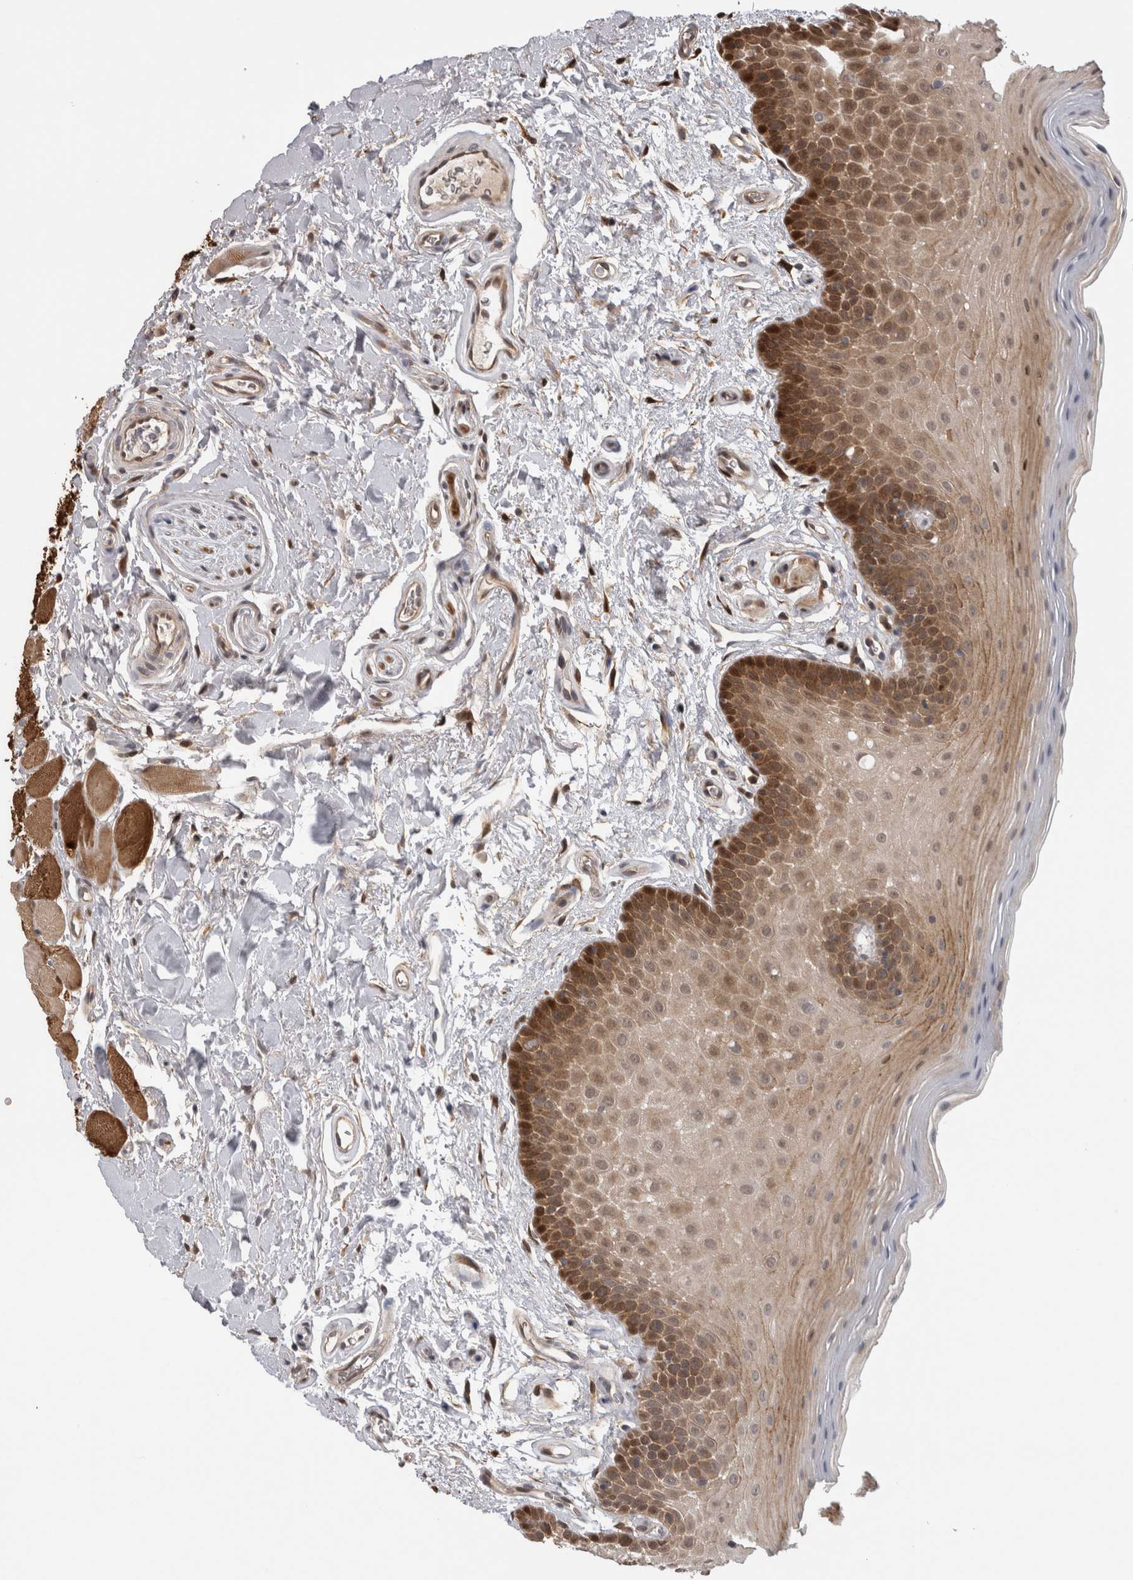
{"staining": {"intensity": "moderate", "quantity": ">75%", "location": "cytoplasmic/membranous,nuclear"}, "tissue": "oral mucosa", "cell_type": "Squamous epithelial cells", "image_type": "normal", "snomed": [{"axis": "morphology", "description": "Normal tissue, NOS"}, {"axis": "topography", "description": "Oral tissue"}], "caption": "This is a micrograph of IHC staining of normal oral mucosa, which shows moderate positivity in the cytoplasmic/membranous,nuclear of squamous epithelial cells.", "gene": "USH1G", "patient": {"sex": "male", "age": 62}}